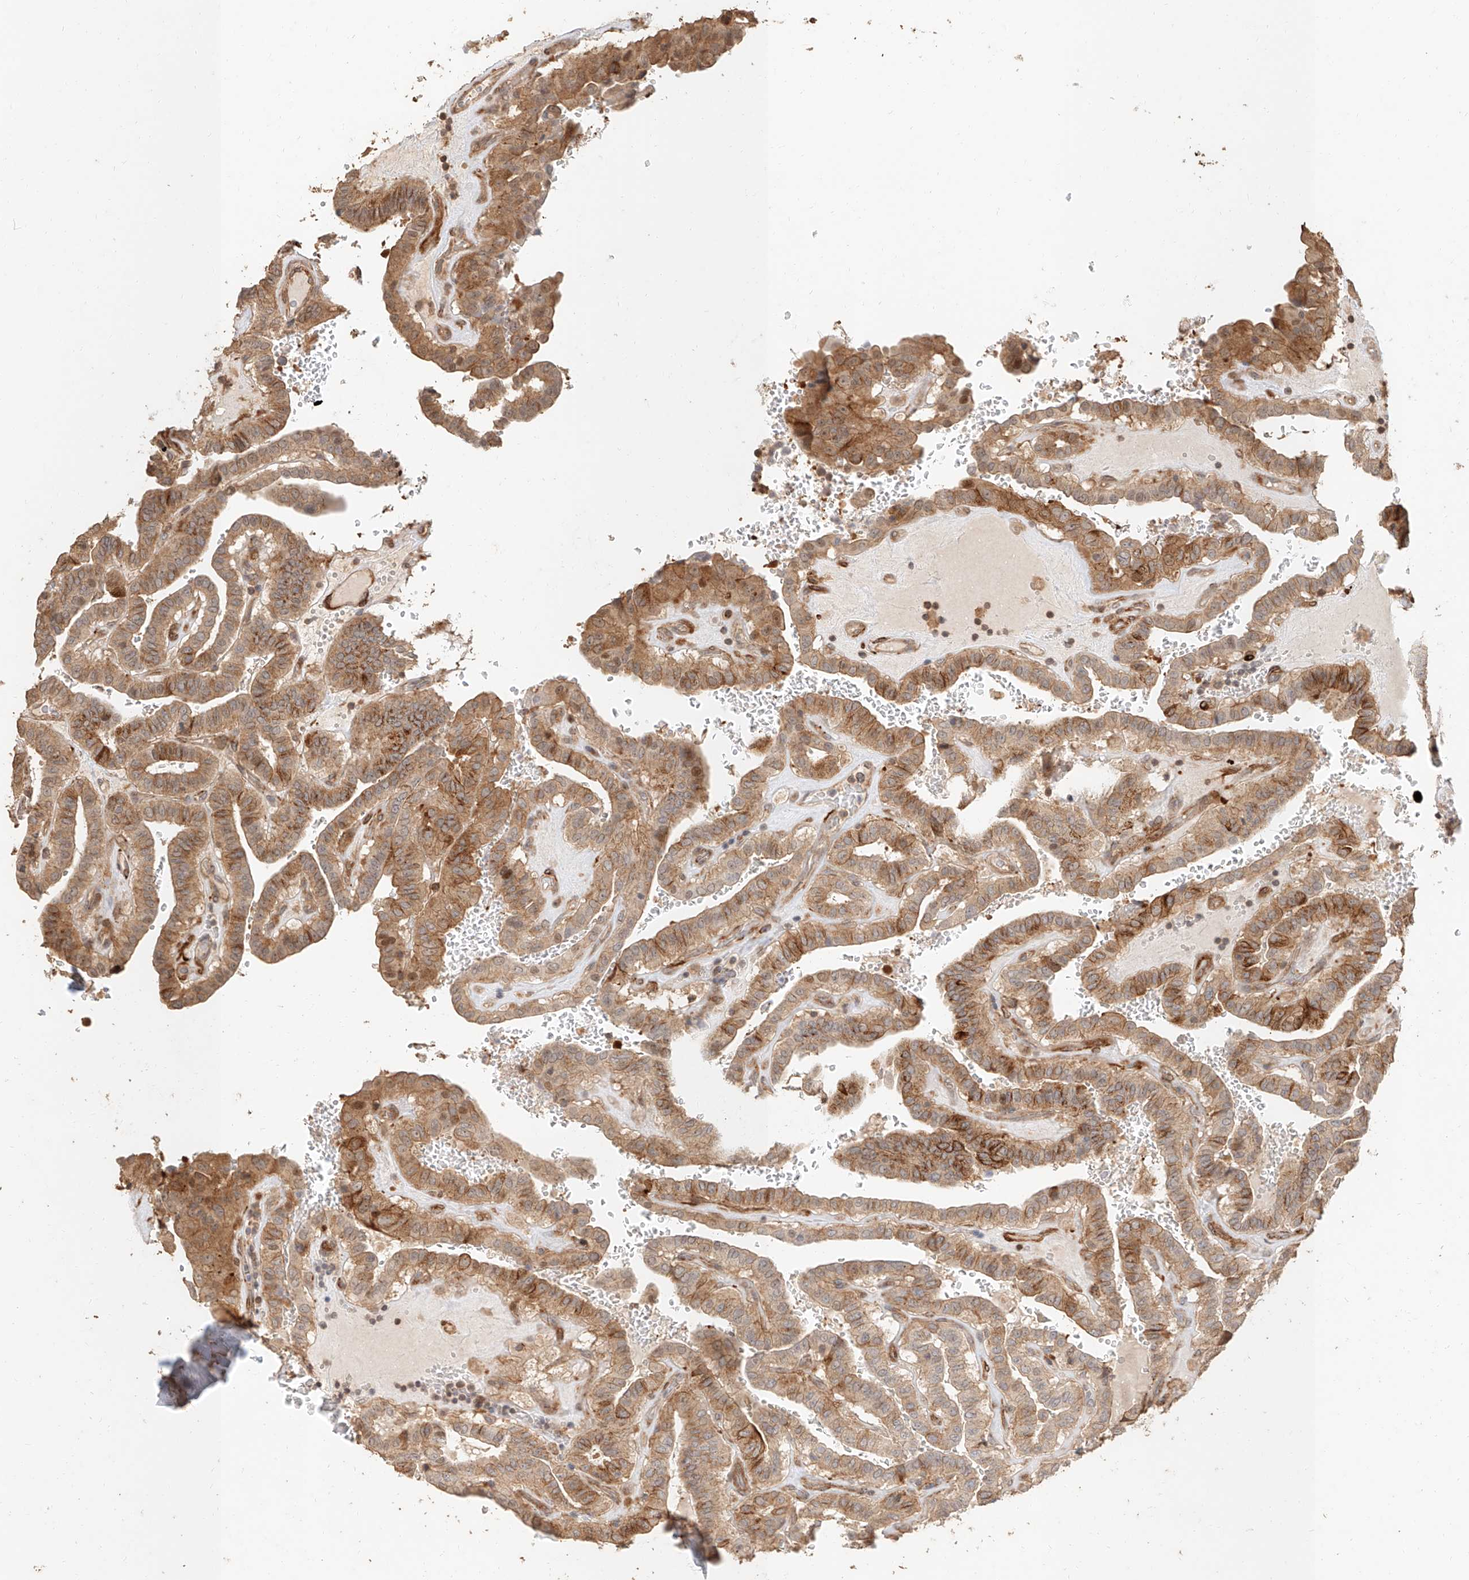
{"staining": {"intensity": "moderate", "quantity": ">75%", "location": "cytoplasmic/membranous"}, "tissue": "thyroid cancer", "cell_type": "Tumor cells", "image_type": "cancer", "snomed": [{"axis": "morphology", "description": "Papillary adenocarcinoma, NOS"}, {"axis": "topography", "description": "Thyroid gland"}], "caption": "High-magnification brightfield microscopy of thyroid papillary adenocarcinoma stained with DAB (brown) and counterstained with hematoxylin (blue). tumor cells exhibit moderate cytoplasmic/membranous staining is seen in approximately>75% of cells. The staining was performed using DAB (3,3'-diaminobenzidine), with brown indicating positive protein expression. Nuclei are stained blue with hematoxylin.", "gene": "NAP1L1", "patient": {"sex": "male", "age": 77}}